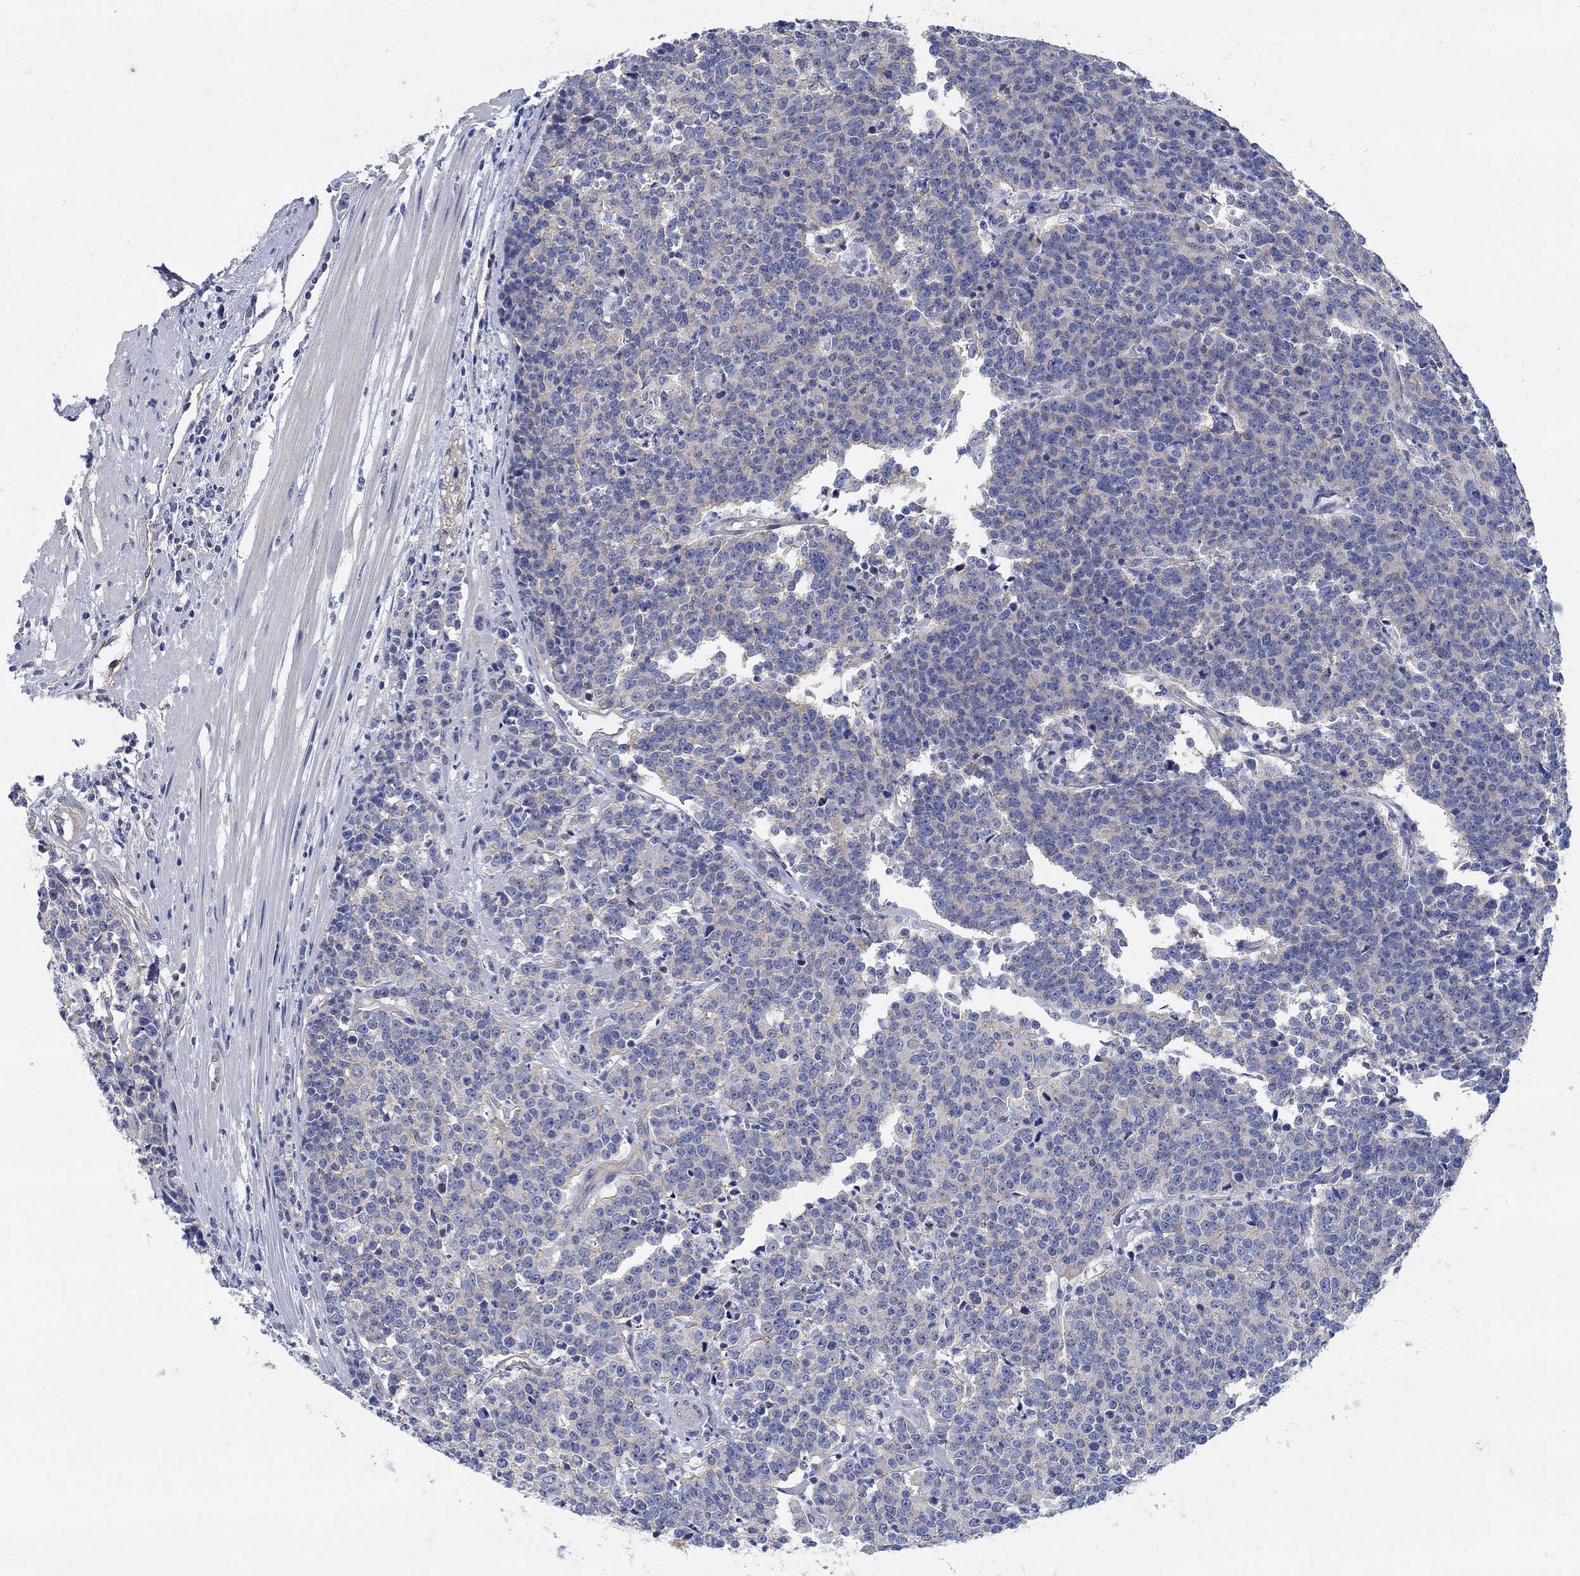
{"staining": {"intensity": "negative", "quantity": "none", "location": "none"}, "tissue": "prostate cancer", "cell_type": "Tumor cells", "image_type": "cancer", "snomed": [{"axis": "morphology", "description": "Adenocarcinoma, NOS"}, {"axis": "topography", "description": "Prostate"}], "caption": "IHC of human adenocarcinoma (prostate) exhibits no positivity in tumor cells.", "gene": "TMEM198", "patient": {"sex": "male", "age": 67}}